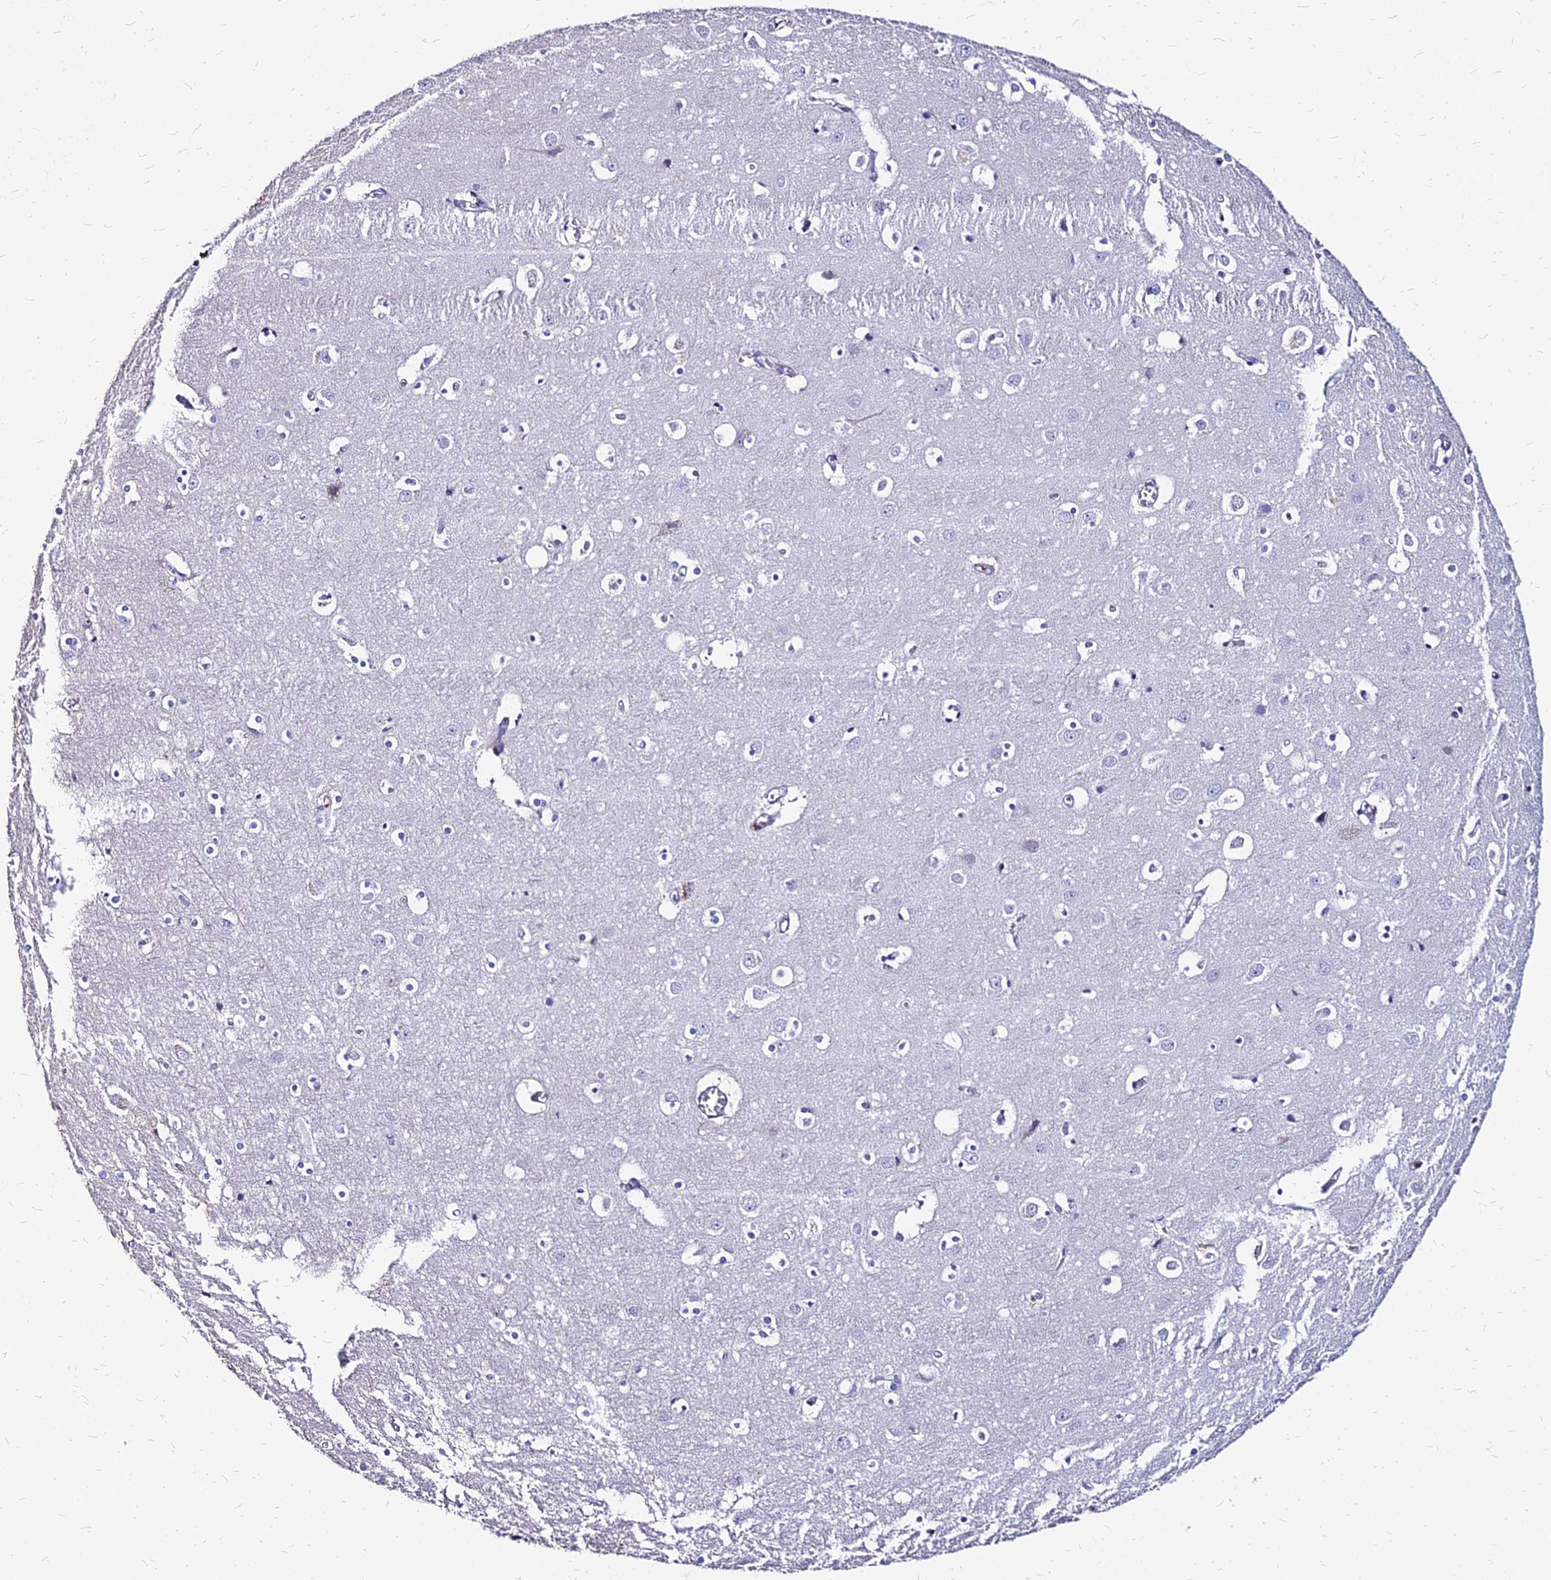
{"staining": {"intensity": "negative", "quantity": "none", "location": "none"}, "tissue": "cerebral cortex", "cell_type": "Endothelial cells", "image_type": "normal", "snomed": [{"axis": "morphology", "description": "Normal tissue, NOS"}, {"axis": "topography", "description": "Cerebral cortex"}], "caption": "Immunohistochemical staining of benign human cerebral cortex shows no significant staining in endothelial cells. (Stains: DAB (3,3'-diaminobenzidine) immunohistochemistry (IHC) with hematoxylin counter stain, Microscopy: brightfield microscopy at high magnification).", "gene": "NME5", "patient": {"sex": "male", "age": 54}}